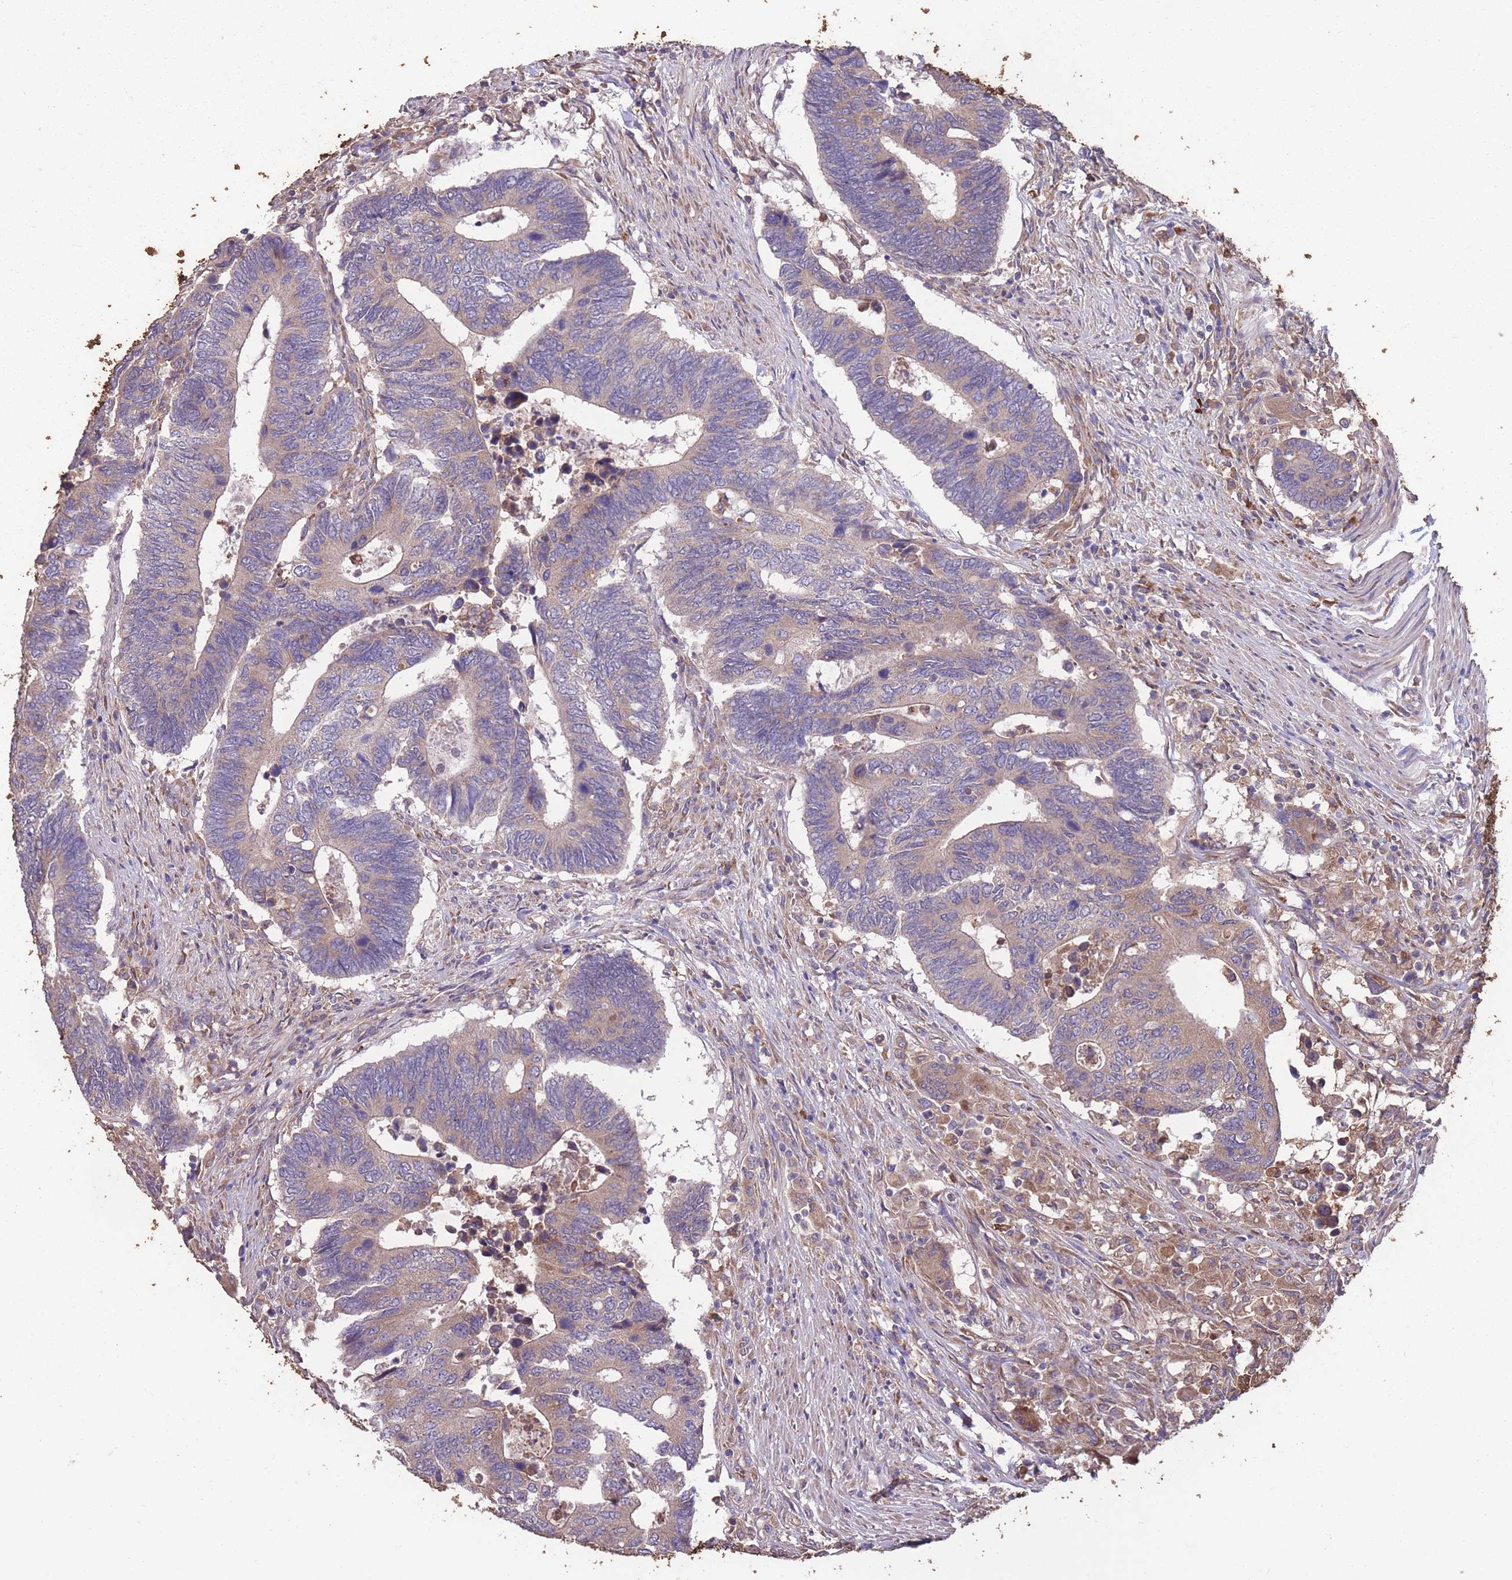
{"staining": {"intensity": "weak", "quantity": ">75%", "location": "cytoplasmic/membranous"}, "tissue": "colorectal cancer", "cell_type": "Tumor cells", "image_type": "cancer", "snomed": [{"axis": "morphology", "description": "Adenocarcinoma, NOS"}, {"axis": "topography", "description": "Colon"}], "caption": "Colorectal cancer (adenocarcinoma) stained for a protein shows weak cytoplasmic/membranous positivity in tumor cells.", "gene": "STIM2", "patient": {"sex": "male", "age": 87}}